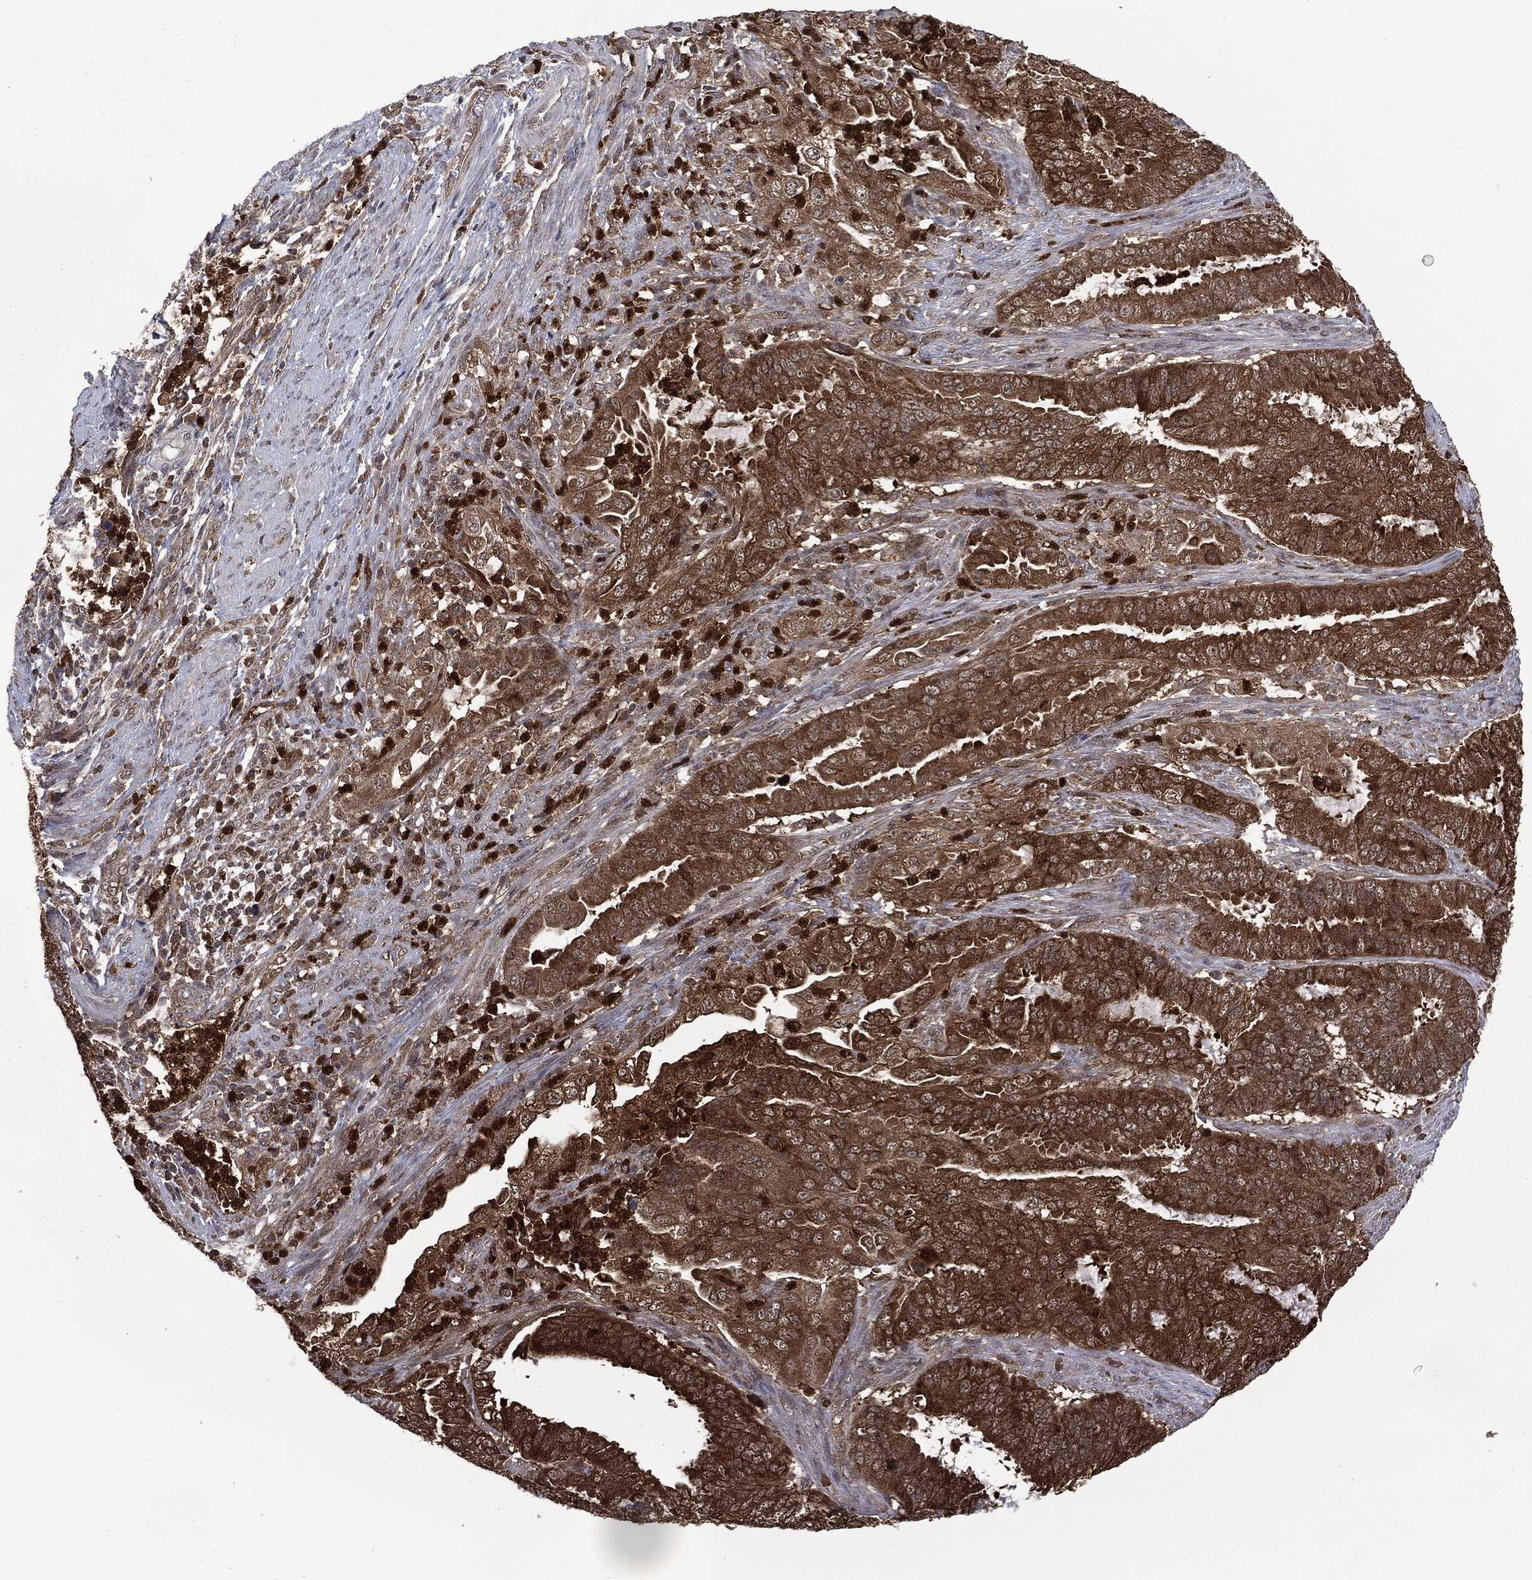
{"staining": {"intensity": "strong", "quantity": ">75%", "location": "cytoplasmic/membranous"}, "tissue": "endometrial cancer", "cell_type": "Tumor cells", "image_type": "cancer", "snomed": [{"axis": "morphology", "description": "Adenocarcinoma, NOS"}, {"axis": "topography", "description": "Endometrium"}], "caption": "A micrograph showing strong cytoplasmic/membranous expression in approximately >75% of tumor cells in endometrial adenocarcinoma, as visualized by brown immunohistochemical staining.", "gene": "GPI", "patient": {"sex": "female", "age": 51}}